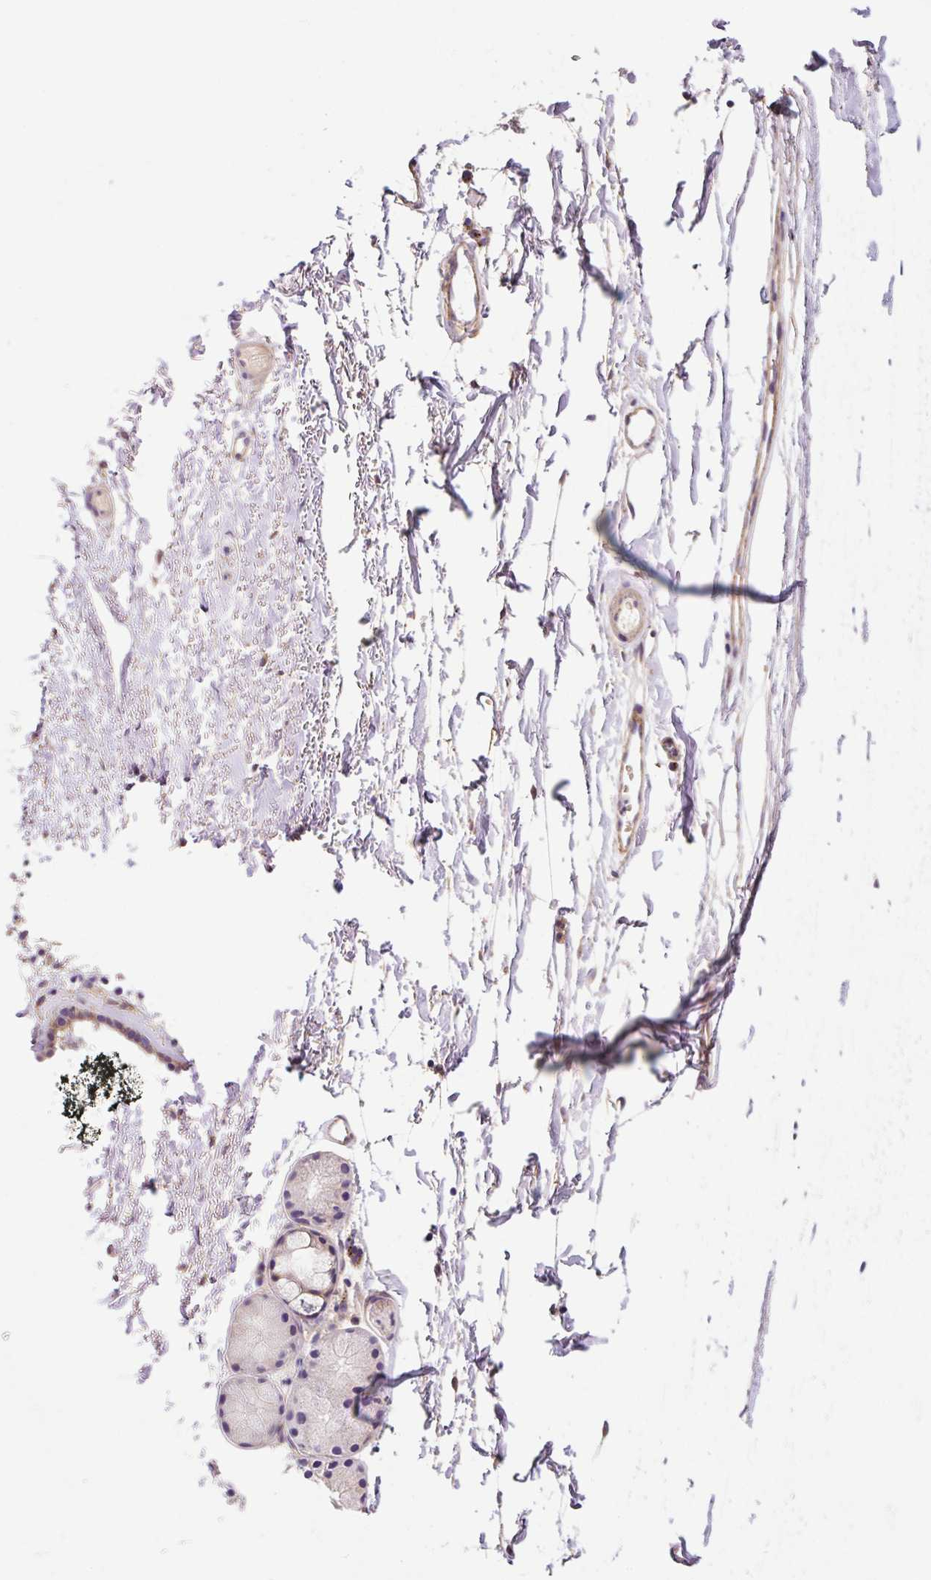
{"staining": {"intensity": "weak", "quantity": ">75%", "location": "cytoplasmic/membranous"}, "tissue": "soft tissue", "cell_type": "Fibroblasts", "image_type": "normal", "snomed": [{"axis": "morphology", "description": "Normal tissue, NOS"}, {"axis": "topography", "description": "Cartilage tissue"}, {"axis": "topography", "description": "Nasopharynx"}], "caption": "Immunohistochemistry (IHC) photomicrograph of normal soft tissue stained for a protein (brown), which reveals low levels of weak cytoplasmic/membranous expression in about >75% of fibroblasts.", "gene": "RNF170", "patient": {"sex": "male", "age": 56}}